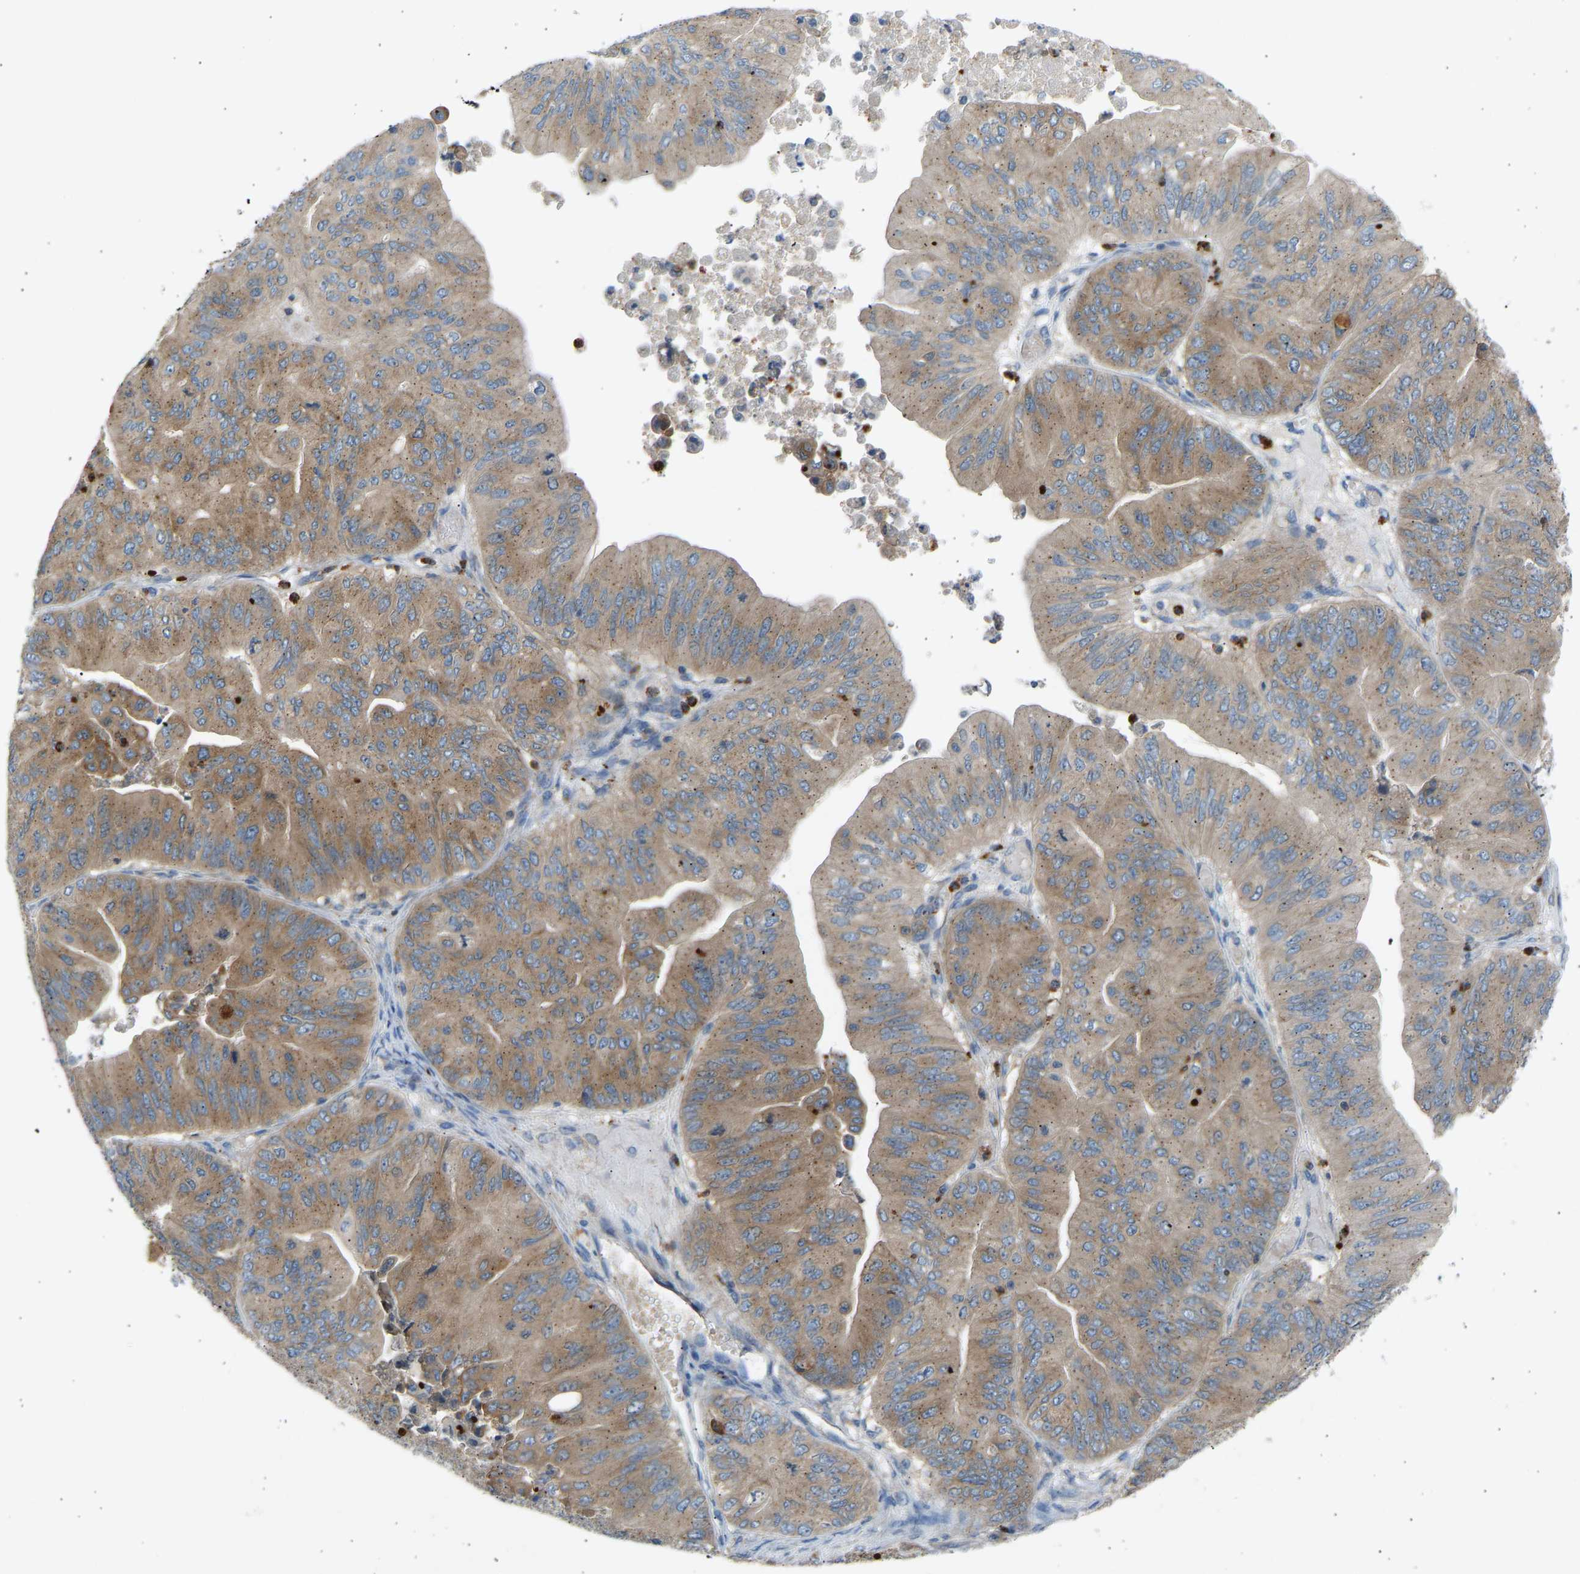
{"staining": {"intensity": "moderate", "quantity": ">75%", "location": "cytoplasmic/membranous"}, "tissue": "ovarian cancer", "cell_type": "Tumor cells", "image_type": "cancer", "snomed": [{"axis": "morphology", "description": "Cystadenocarcinoma, mucinous, NOS"}, {"axis": "topography", "description": "Ovary"}], "caption": "Tumor cells demonstrate medium levels of moderate cytoplasmic/membranous positivity in approximately >75% of cells in mucinous cystadenocarcinoma (ovarian).", "gene": "TRIM50", "patient": {"sex": "female", "age": 61}}